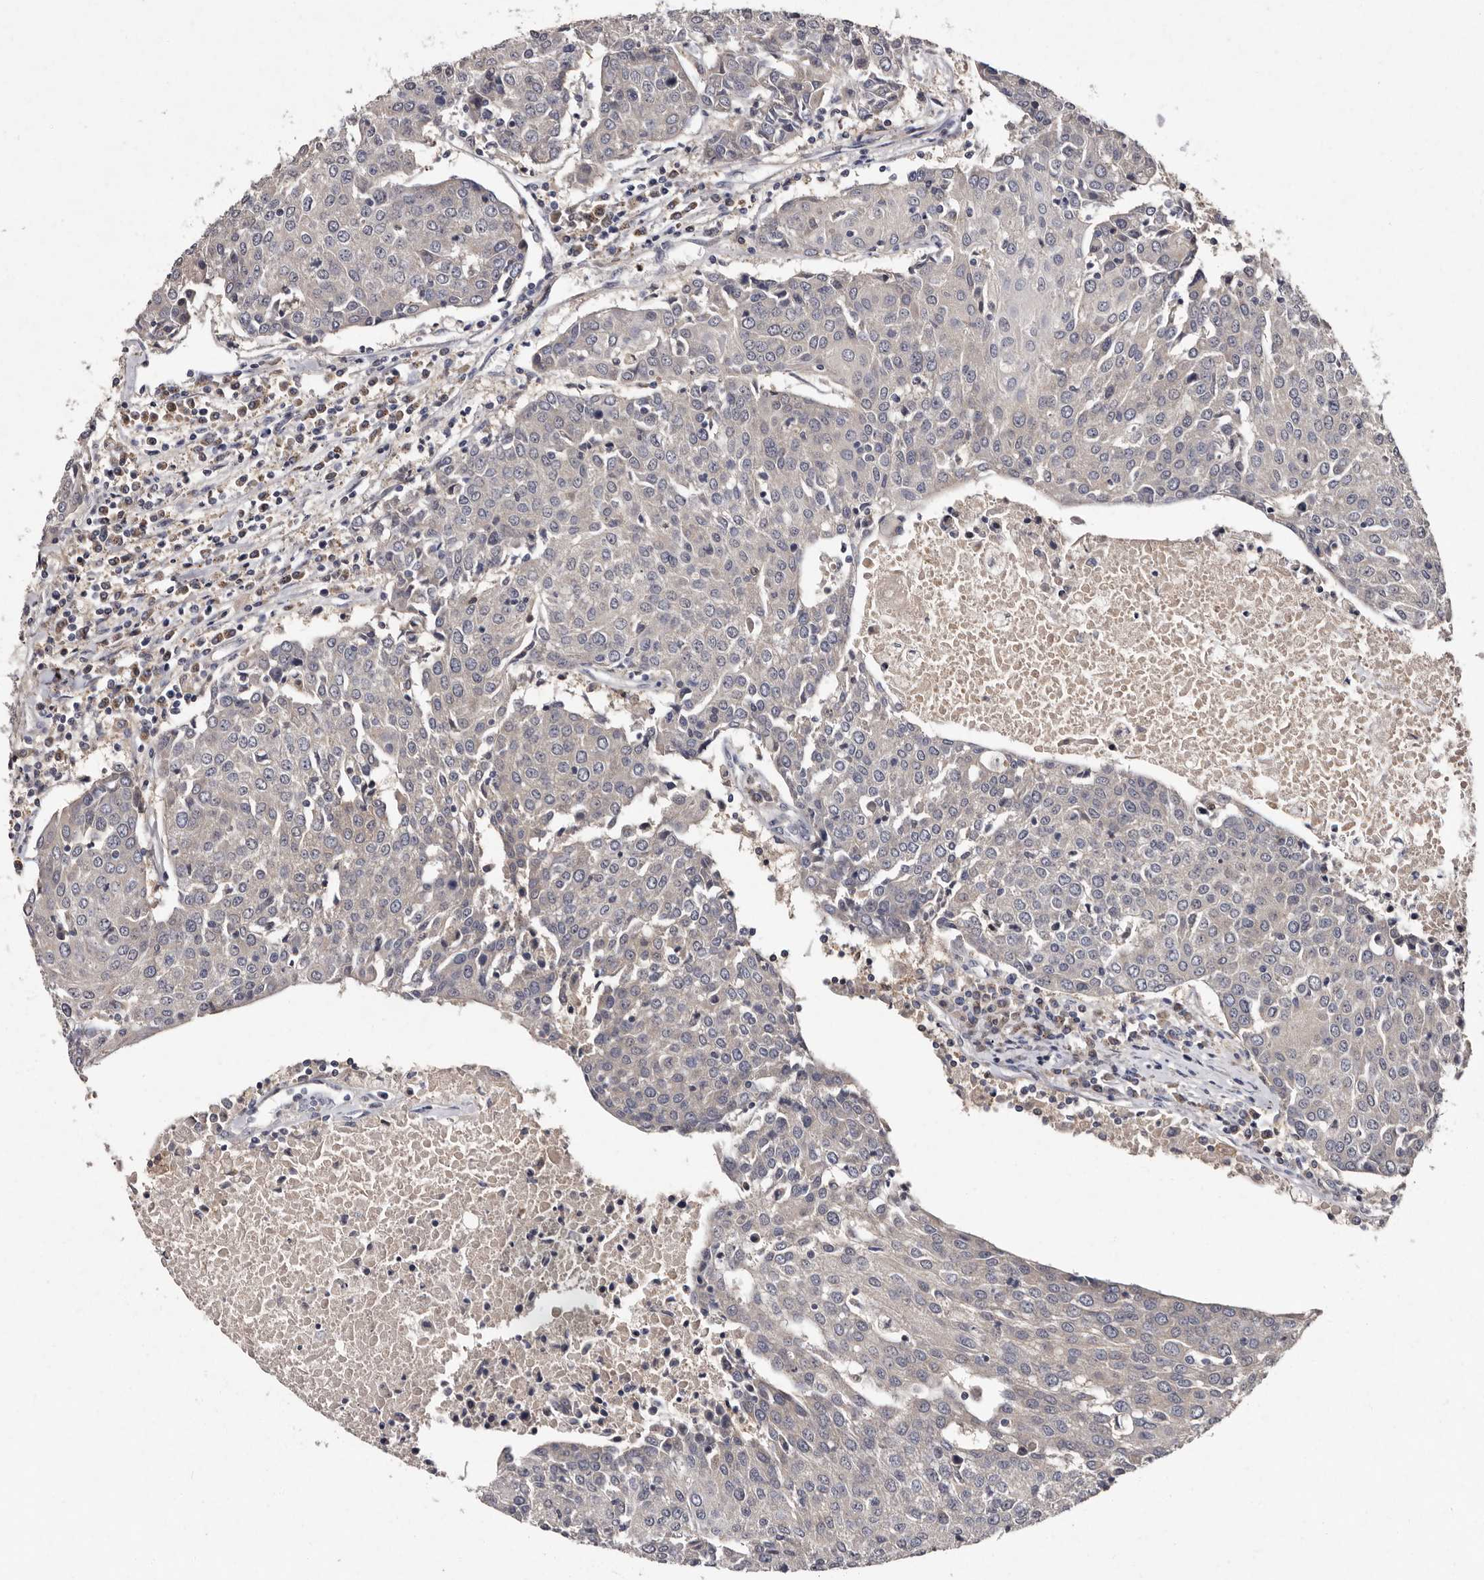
{"staining": {"intensity": "negative", "quantity": "none", "location": "none"}, "tissue": "urothelial cancer", "cell_type": "Tumor cells", "image_type": "cancer", "snomed": [{"axis": "morphology", "description": "Urothelial carcinoma, High grade"}, {"axis": "topography", "description": "Urinary bladder"}], "caption": "The IHC histopathology image has no significant expression in tumor cells of high-grade urothelial carcinoma tissue.", "gene": "DNPH1", "patient": {"sex": "female", "age": 85}}